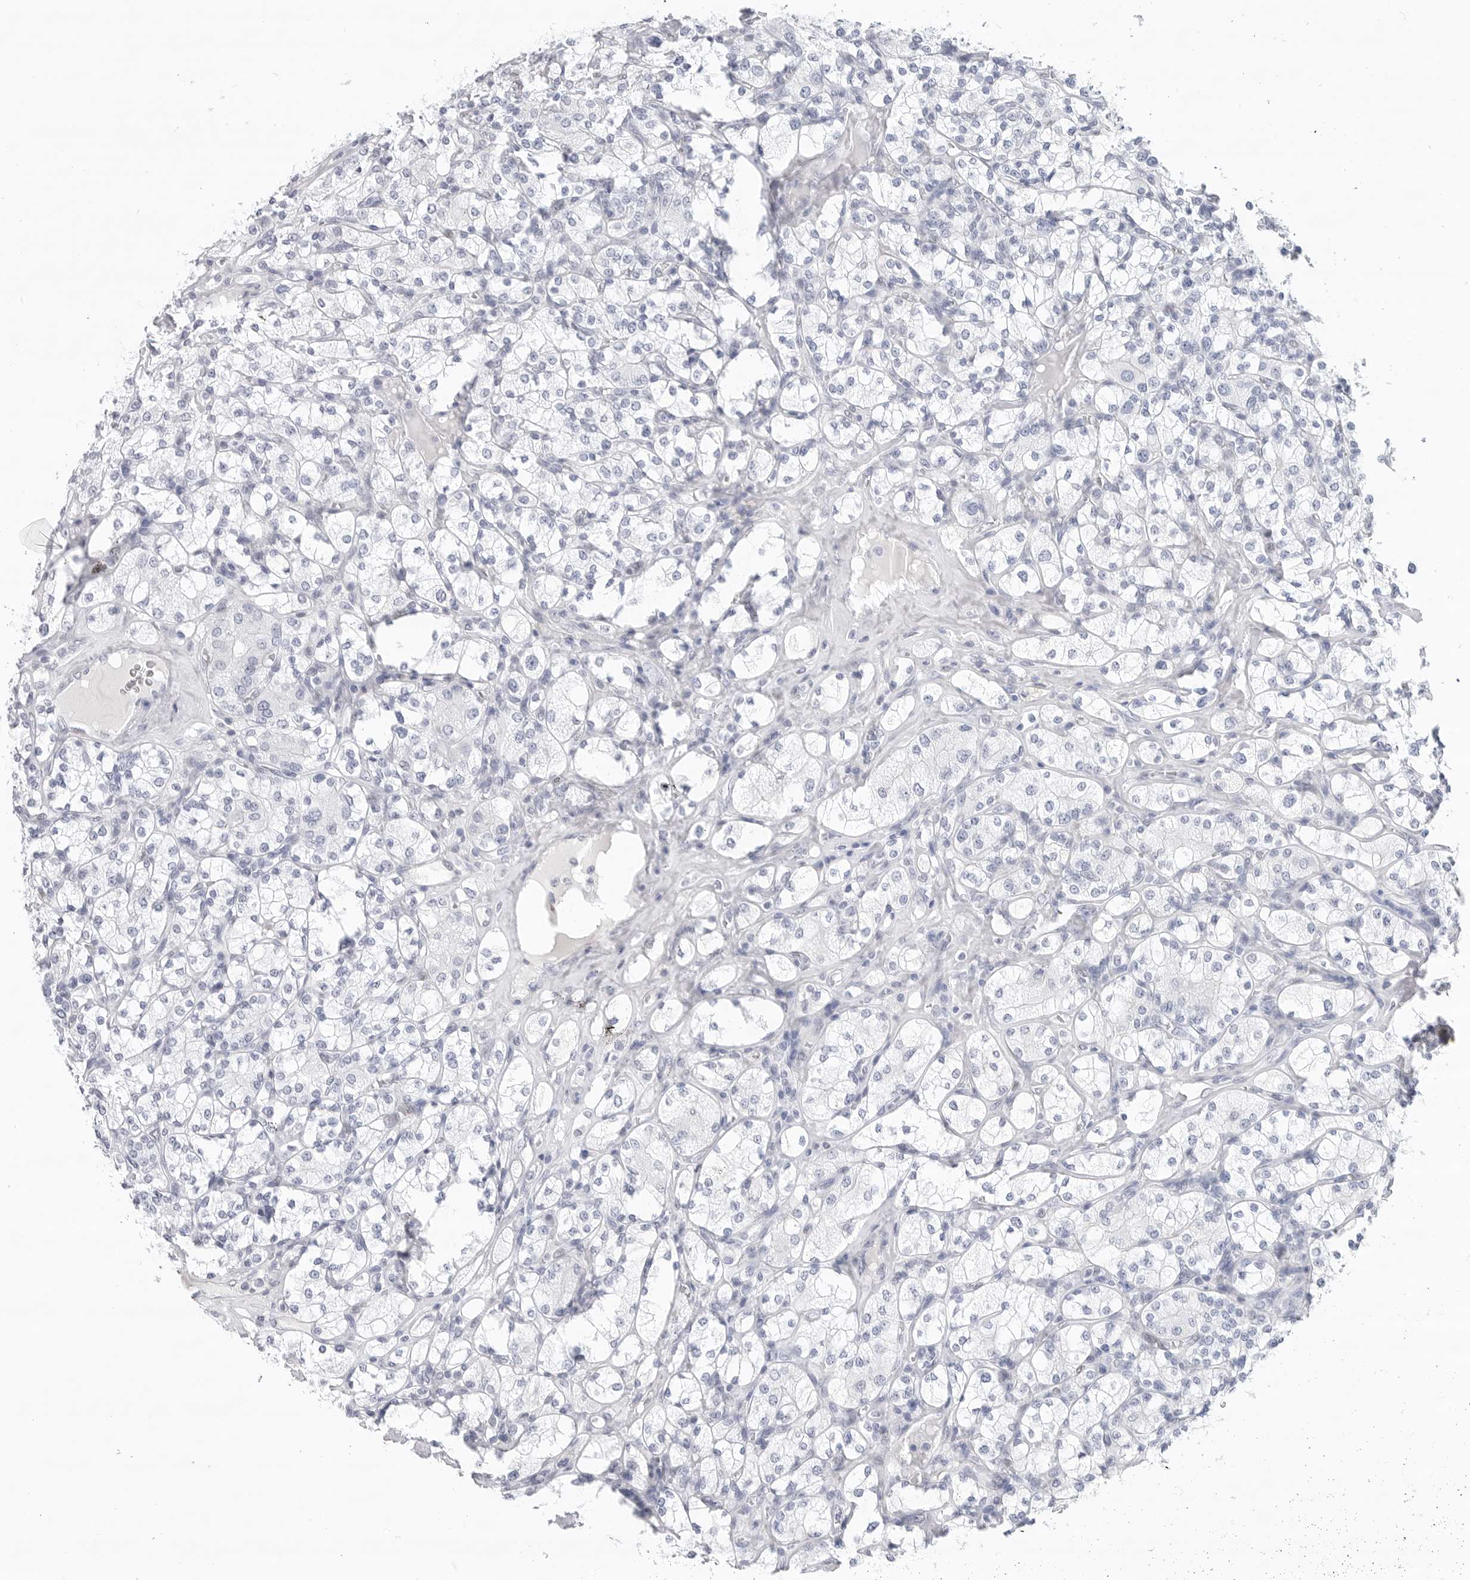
{"staining": {"intensity": "negative", "quantity": "none", "location": "none"}, "tissue": "renal cancer", "cell_type": "Tumor cells", "image_type": "cancer", "snomed": [{"axis": "morphology", "description": "Adenocarcinoma, NOS"}, {"axis": "topography", "description": "Kidney"}], "caption": "Human renal cancer (adenocarcinoma) stained for a protein using immunohistochemistry (IHC) reveals no staining in tumor cells.", "gene": "SLC19A1", "patient": {"sex": "male", "age": 77}}